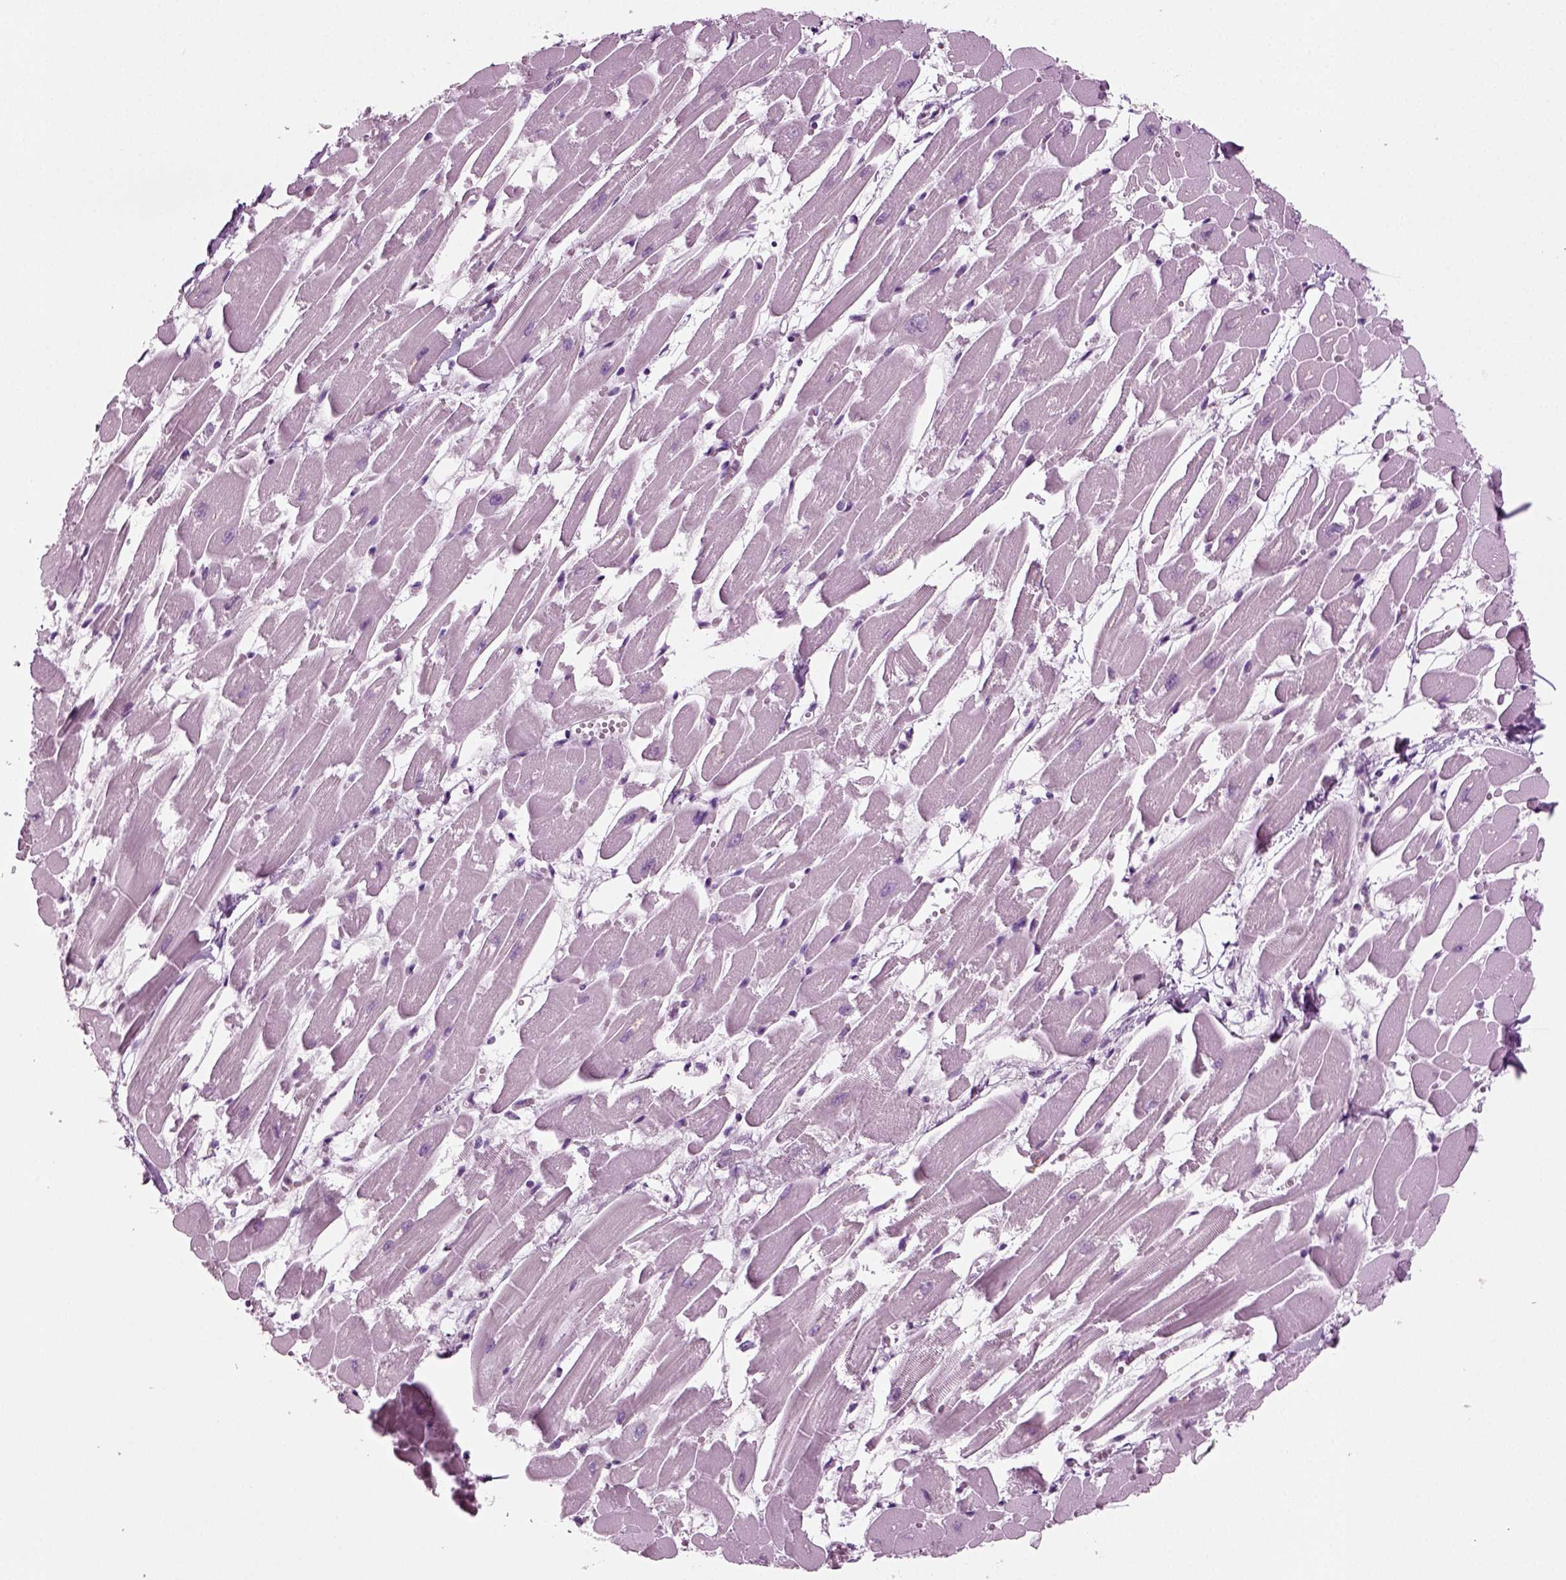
{"staining": {"intensity": "negative", "quantity": "none", "location": "none"}, "tissue": "heart muscle", "cell_type": "Cardiomyocytes", "image_type": "normal", "snomed": [{"axis": "morphology", "description": "Normal tissue, NOS"}, {"axis": "topography", "description": "Heart"}], "caption": "A high-resolution image shows immunohistochemistry staining of unremarkable heart muscle, which exhibits no significant expression in cardiomyocytes. (Brightfield microscopy of DAB (3,3'-diaminobenzidine) immunohistochemistry at high magnification).", "gene": "CRABP1", "patient": {"sex": "female", "age": 52}}